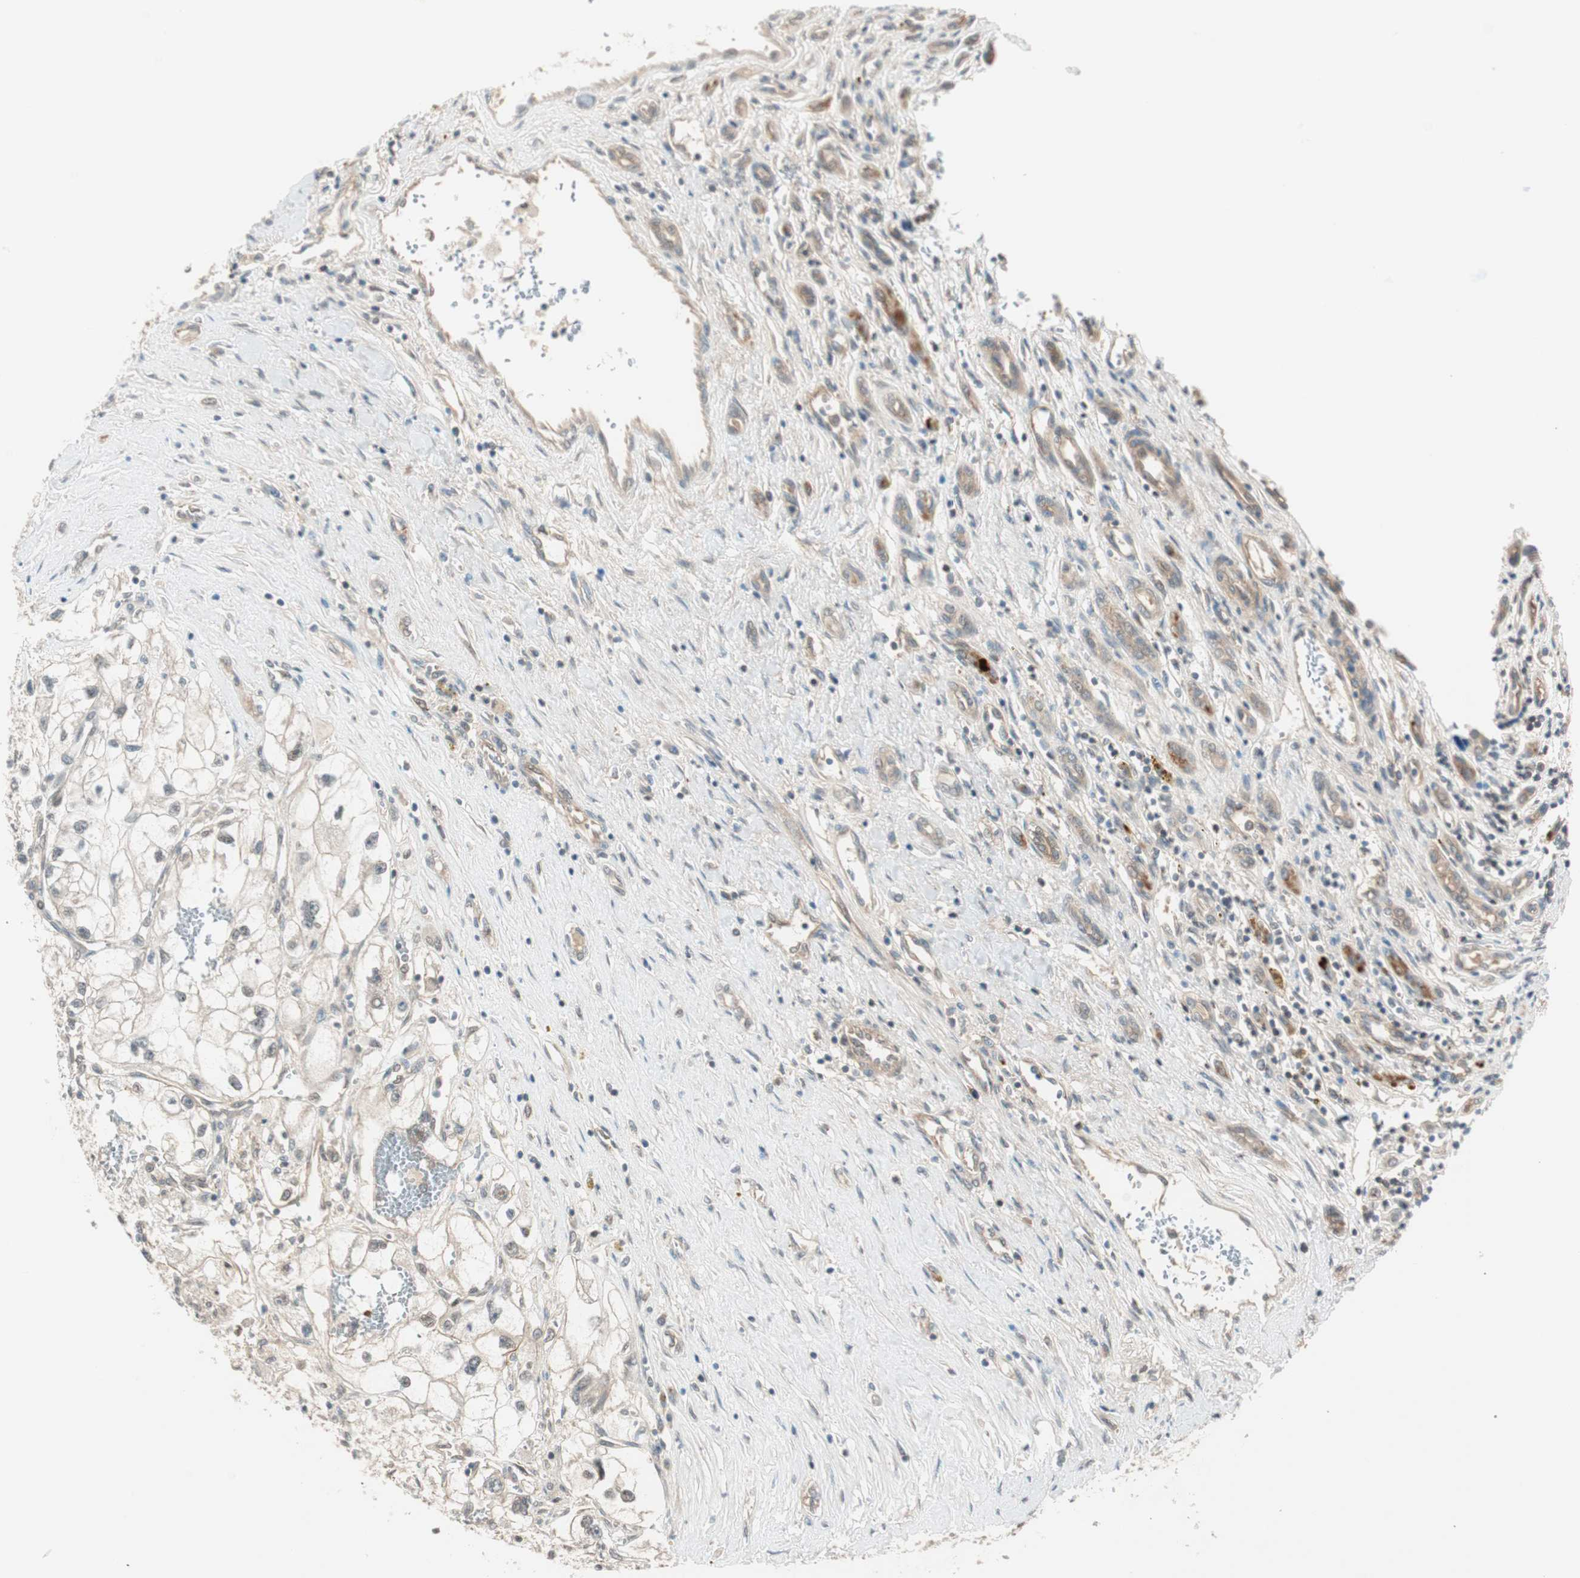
{"staining": {"intensity": "weak", "quantity": "<25%", "location": "cytoplasmic/membranous"}, "tissue": "renal cancer", "cell_type": "Tumor cells", "image_type": "cancer", "snomed": [{"axis": "morphology", "description": "Adenocarcinoma, NOS"}, {"axis": "topography", "description": "Kidney"}], "caption": "There is no significant expression in tumor cells of renal cancer (adenocarcinoma).", "gene": "PSMD8", "patient": {"sex": "female", "age": 70}}